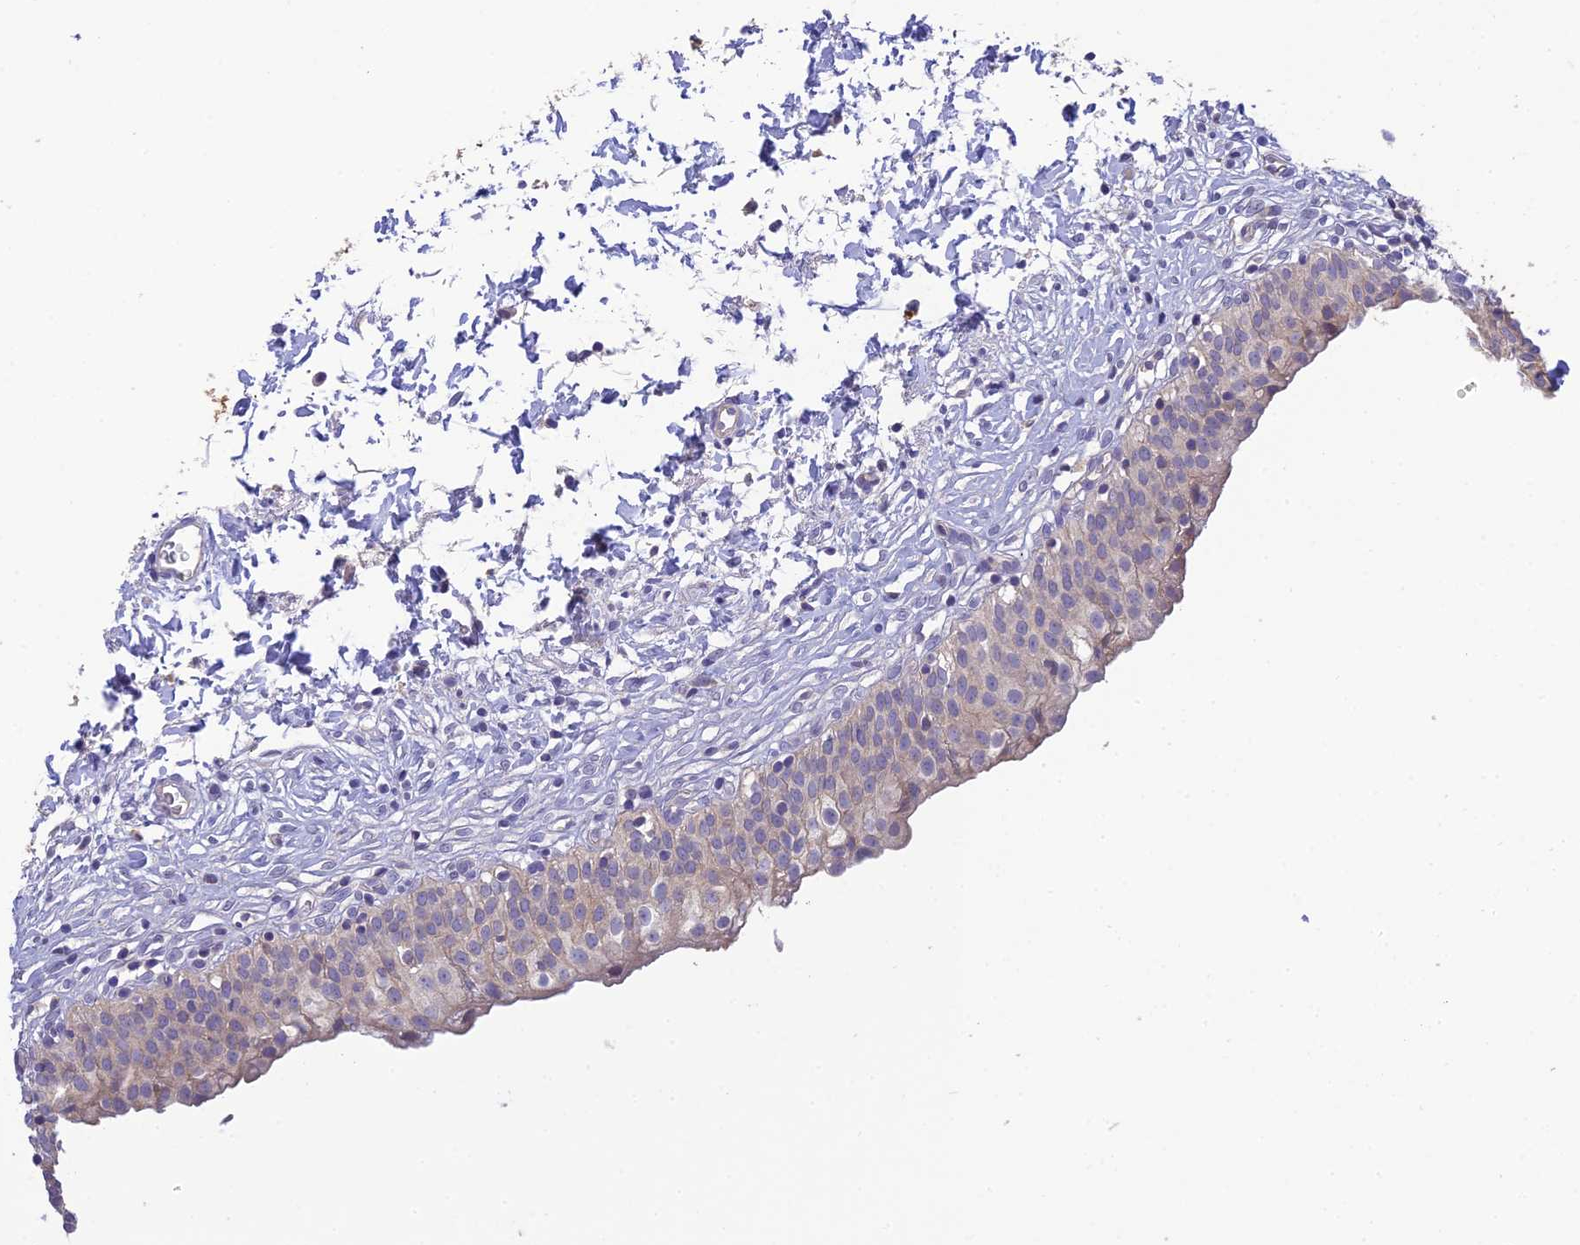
{"staining": {"intensity": "negative", "quantity": "none", "location": "none"}, "tissue": "urinary bladder", "cell_type": "Urothelial cells", "image_type": "normal", "snomed": [{"axis": "morphology", "description": "Normal tissue, NOS"}, {"axis": "topography", "description": "Urinary bladder"}], "caption": "Immunohistochemistry micrograph of normal human urinary bladder stained for a protein (brown), which exhibits no positivity in urothelial cells.", "gene": "BMT2", "patient": {"sex": "male", "age": 55}}